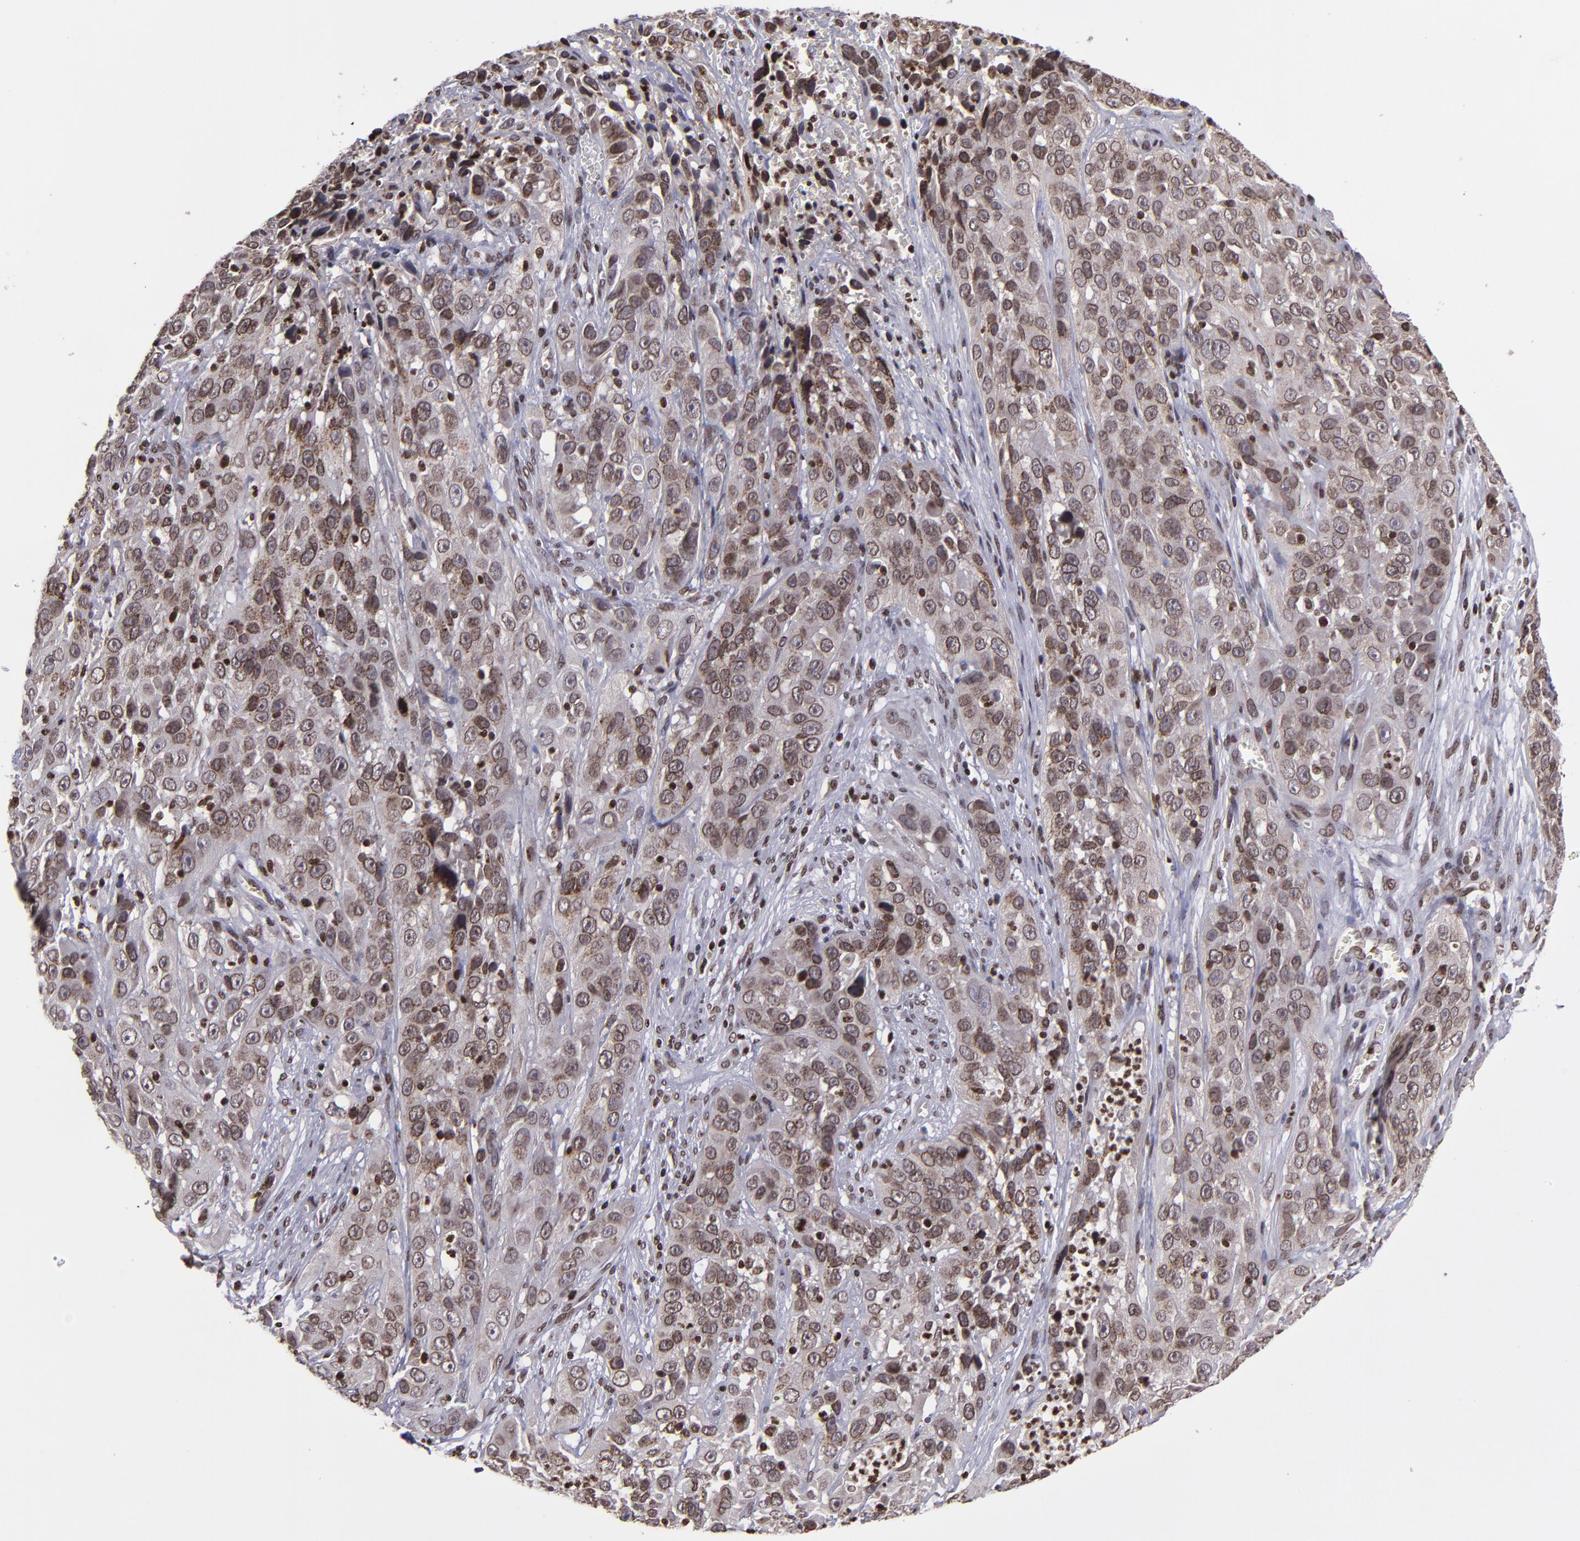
{"staining": {"intensity": "moderate", "quantity": ">75%", "location": "cytoplasmic/membranous,nuclear"}, "tissue": "cervical cancer", "cell_type": "Tumor cells", "image_type": "cancer", "snomed": [{"axis": "morphology", "description": "Squamous cell carcinoma, NOS"}, {"axis": "topography", "description": "Cervix"}], "caption": "Squamous cell carcinoma (cervical) was stained to show a protein in brown. There is medium levels of moderate cytoplasmic/membranous and nuclear positivity in about >75% of tumor cells. (Stains: DAB (3,3'-diaminobenzidine) in brown, nuclei in blue, Microscopy: brightfield microscopy at high magnification).", "gene": "CSDC2", "patient": {"sex": "female", "age": 32}}